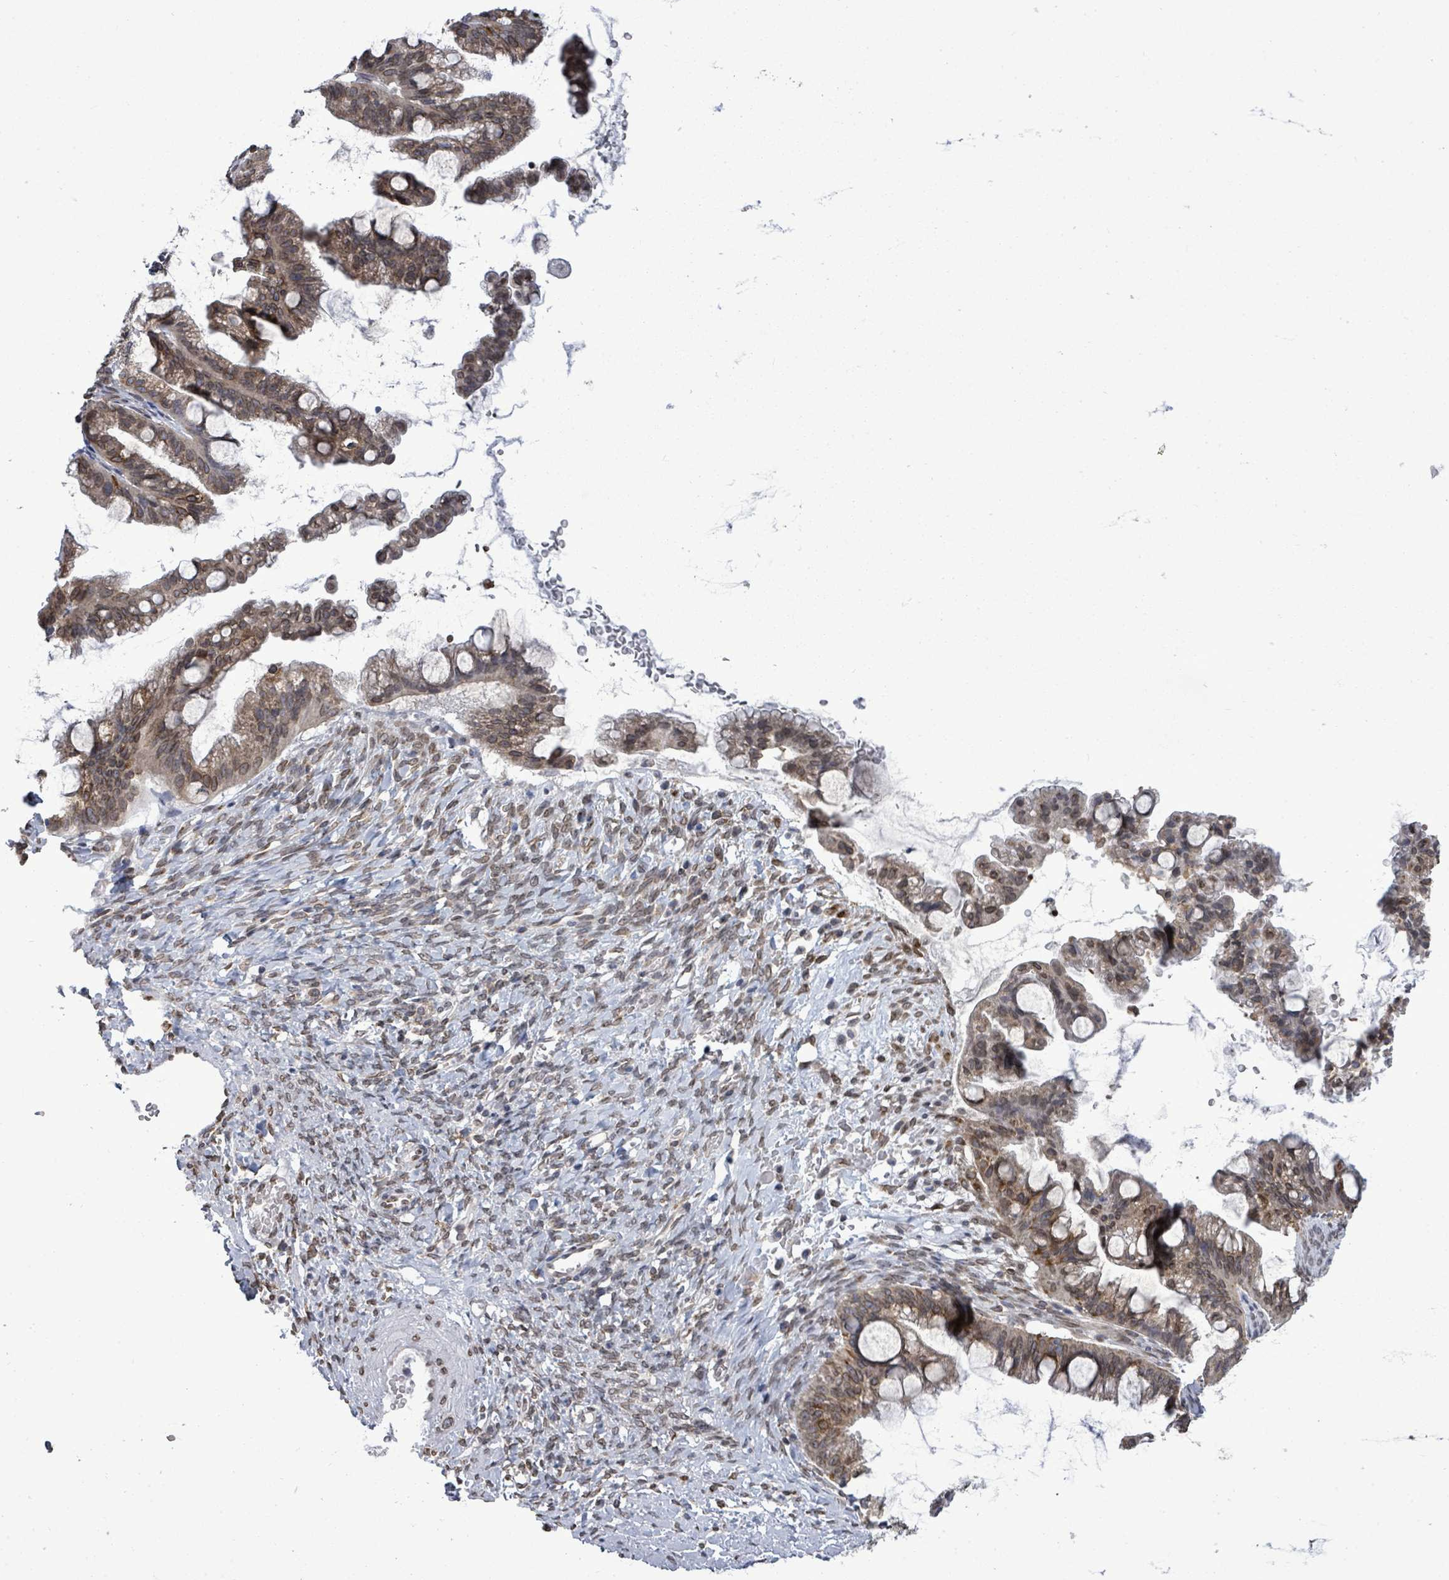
{"staining": {"intensity": "moderate", "quantity": ">75%", "location": "cytoplasmic/membranous,nuclear"}, "tissue": "ovarian cancer", "cell_type": "Tumor cells", "image_type": "cancer", "snomed": [{"axis": "morphology", "description": "Cystadenocarcinoma, mucinous, NOS"}, {"axis": "topography", "description": "Ovary"}], "caption": "Tumor cells exhibit moderate cytoplasmic/membranous and nuclear positivity in approximately >75% of cells in ovarian mucinous cystadenocarcinoma.", "gene": "ARFGAP1", "patient": {"sex": "female", "age": 73}}